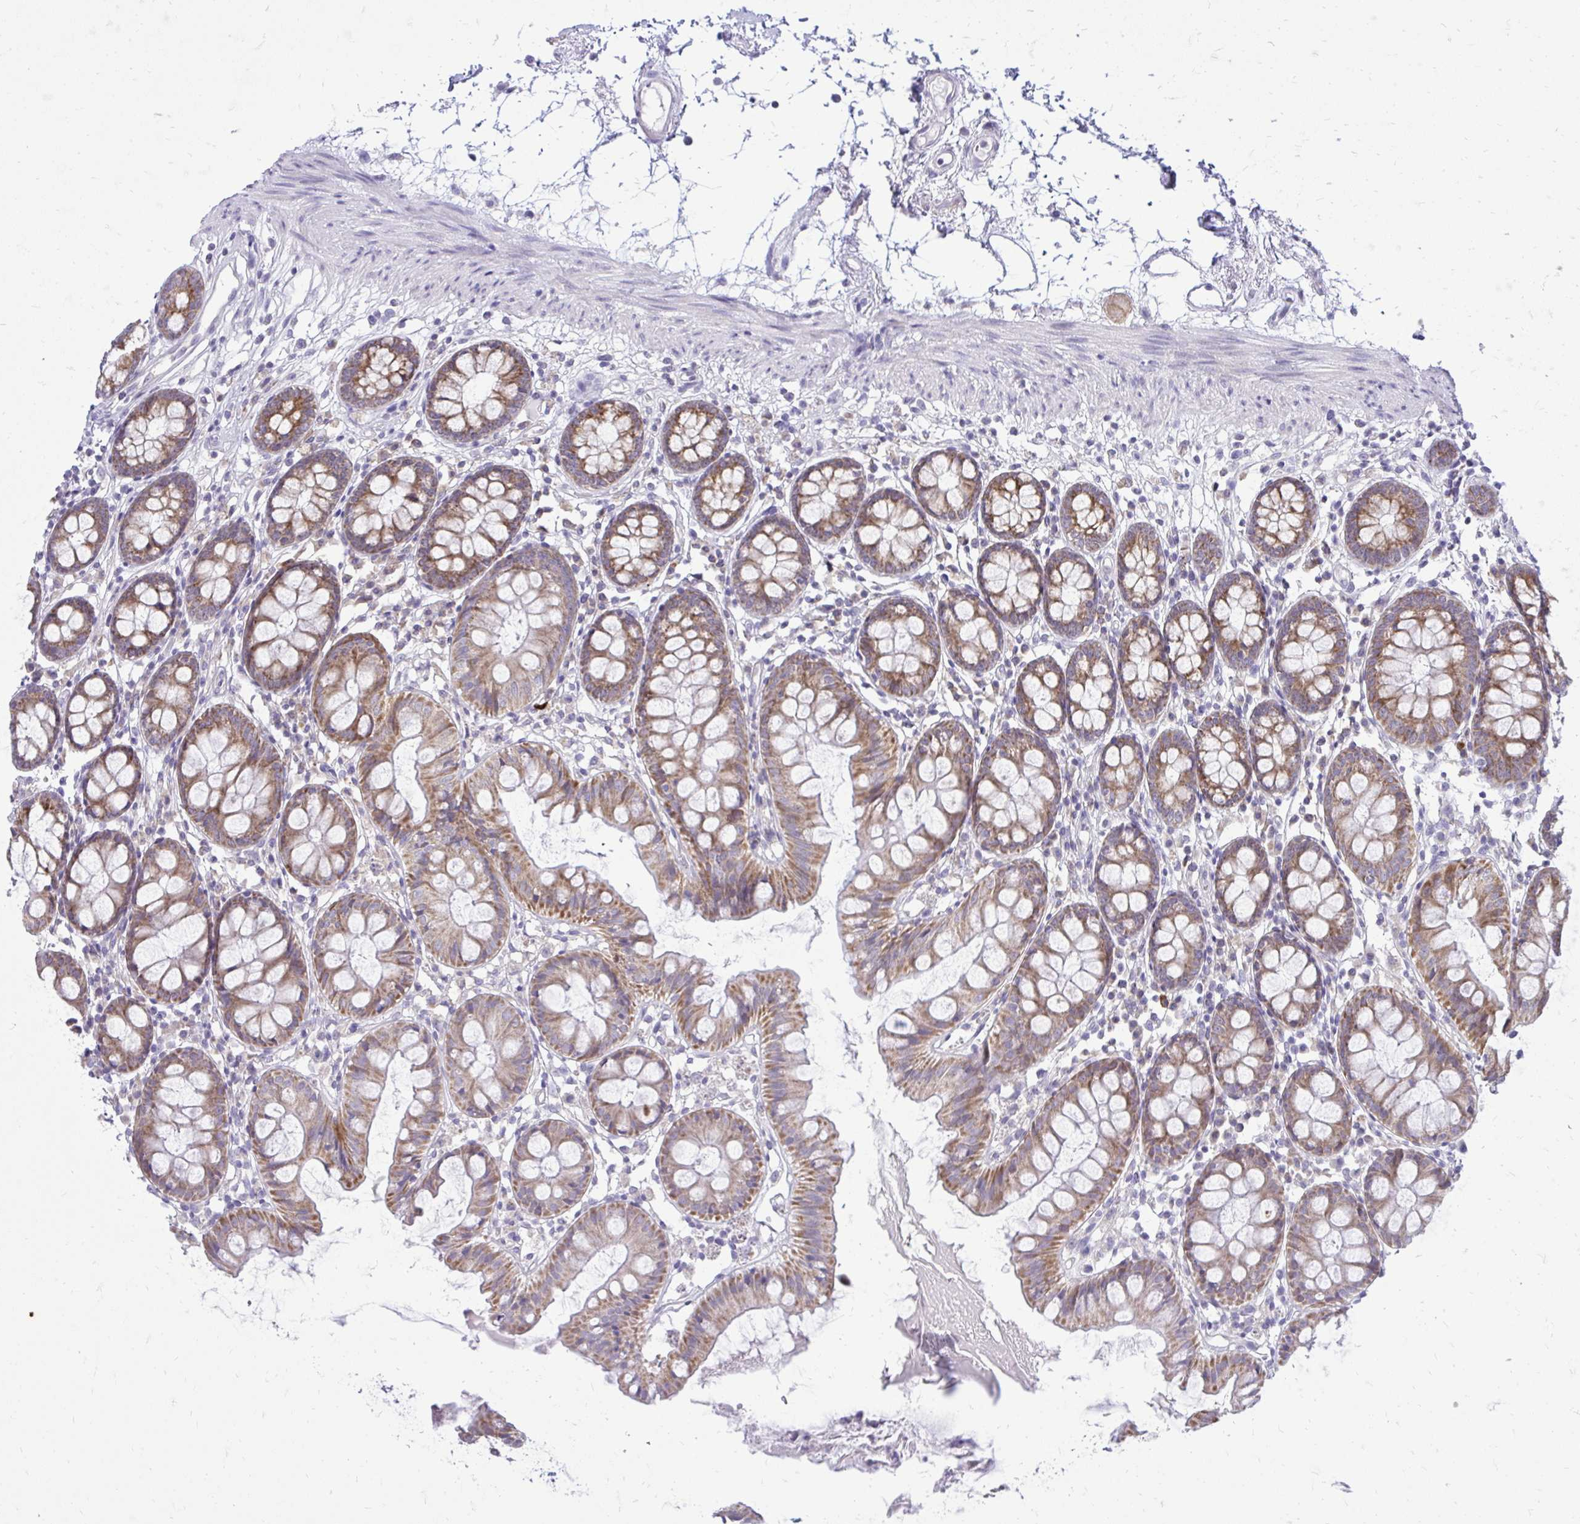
{"staining": {"intensity": "negative", "quantity": "none", "location": "none"}, "tissue": "colon", "cell_type": "Endothelial cells", "image_type": "normal", "snomed": [{"axis": "morphology", "description": "Normal tissue, NOS"}, {"axis": "topography", "description": "Colon"}], "caption": "An IHC histopathology image of unremarkable colon is shown. There is no staining in endothelial cells of colon. The staining was performed using DAB (3,3'-diaminobenzidine) to visualize the protein expression in brown, while the nuclei were stained in blue with hematoxylin (Magnification: 20x).", "gene": "SPTBN2", "patient": {"sex": "female", "age": 84}}